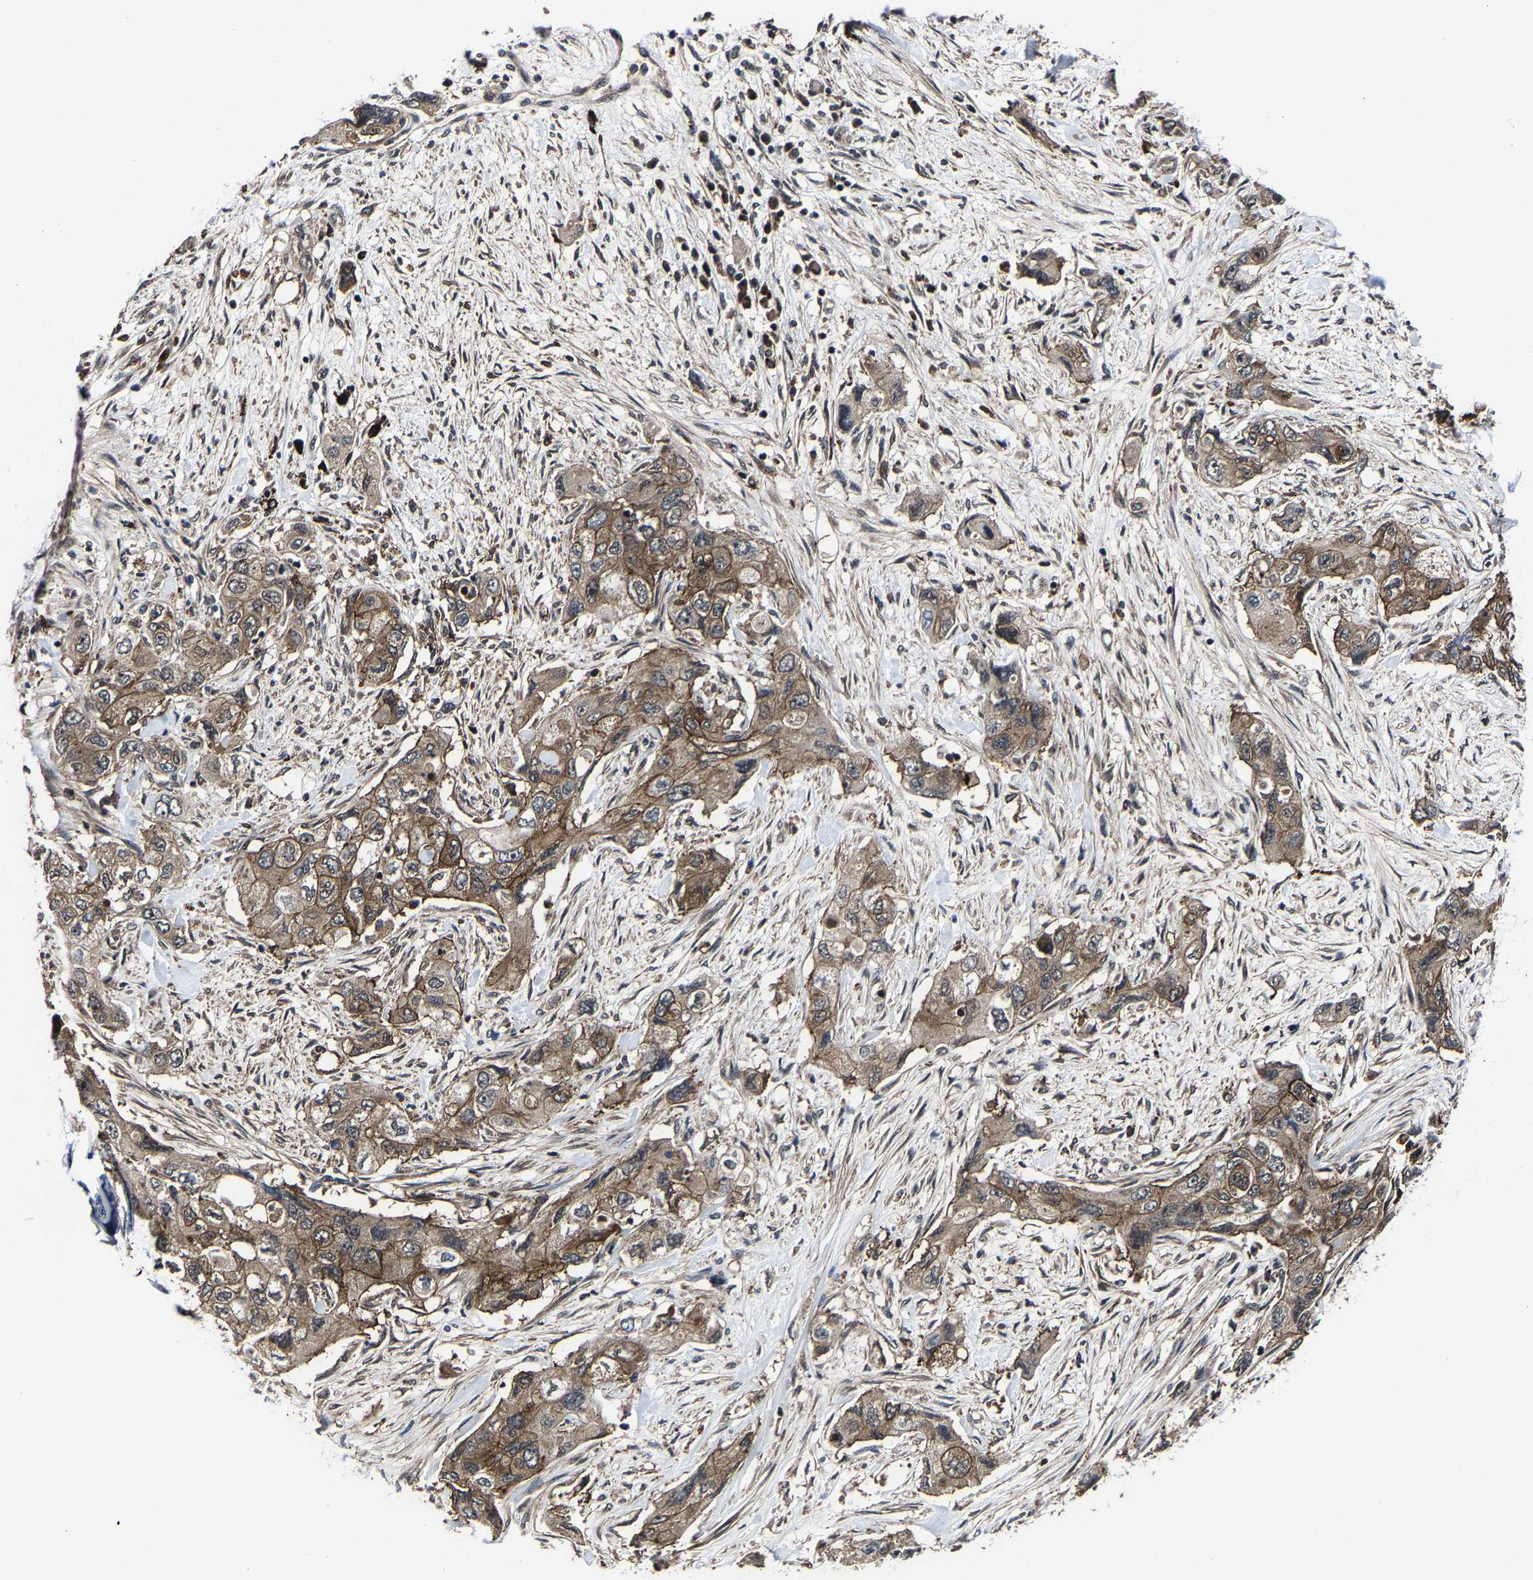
{"staining": {"intensity": "moderate", "quantity": ">75%", "location": "cytoplasmic/membranous"}, "tissue": "pancreatic cancer", "cell_type": "Tumor cells", "image_type": "cancer", "snomed": [{"axis": "morphology", "description": "Adenocarcinoma, NOS"}, {"axis": "topography", "description": "Pancreas"}], "caption": "The immunohistochemical stain shows moderate cytoplasmic/membranous expression in tumor cells of pancreatic cancer tissue.", "gene": "ZCCHC7", "patient": {"sex": "female", "age": 73}}